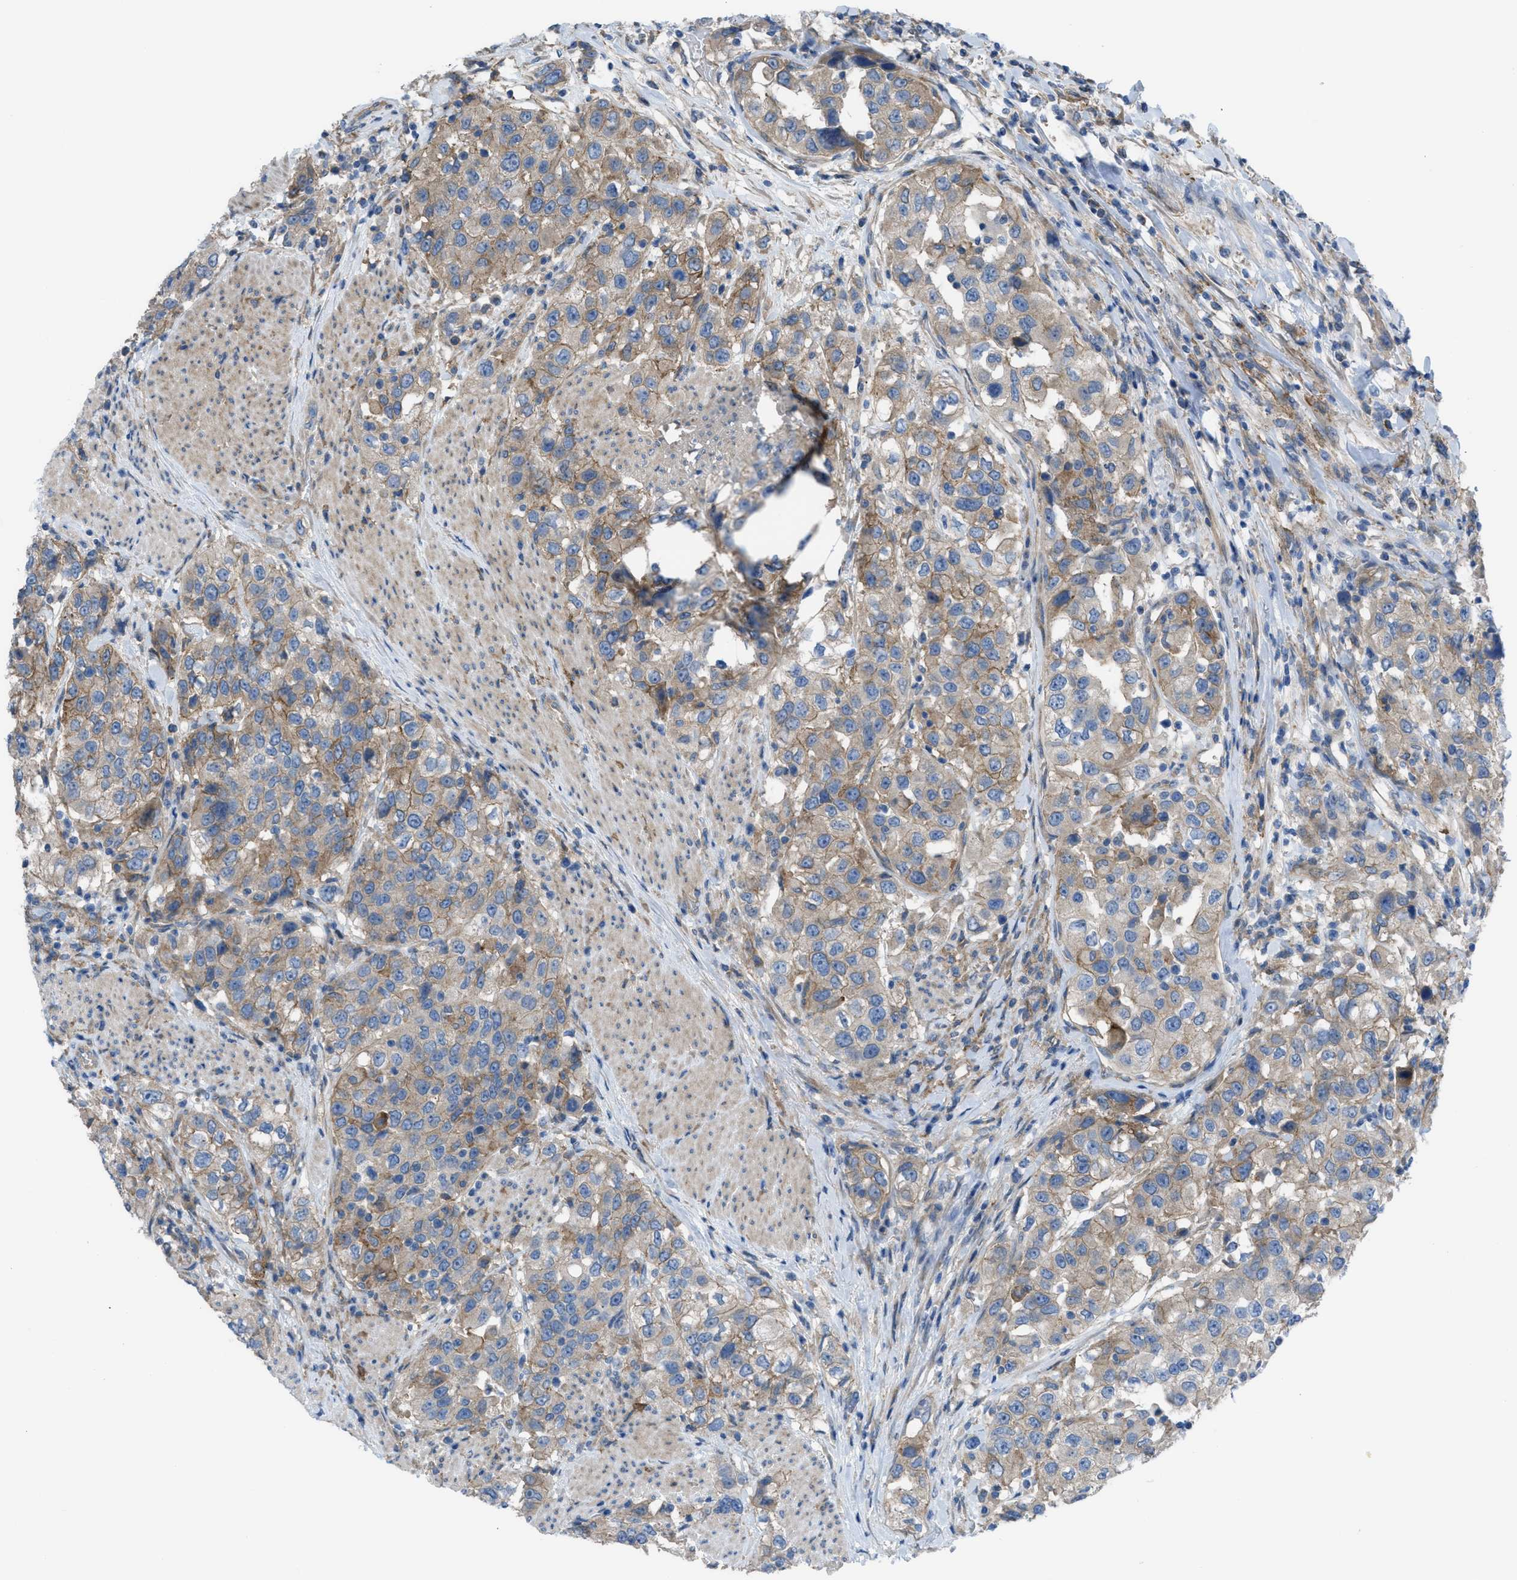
{"staining": {"intensity": "moderate", "quantity": "25%-75%", "location": "cytoplasmic/membranous"}, "tissue": "urothelial cancer", "cell_type": "Tumor cells", "image_type": "cancer", "snomed": [{"axis": "morphology", "description": "Urothelial carcinoma, High grade"}, {"axis": "topography", "description": "Urinary bladder"}], "caption": "High-magnification brightfield microscopy of urothelial cancer stained with DAB (brown) and counterstained with hematoxylin (blue). tumor cells exhibit moderate cytoplasmic/membranous staining is identified in about25%-75% of cells.", "gene": "EGFR", "patient": {"sex": "female", "age": 80}}